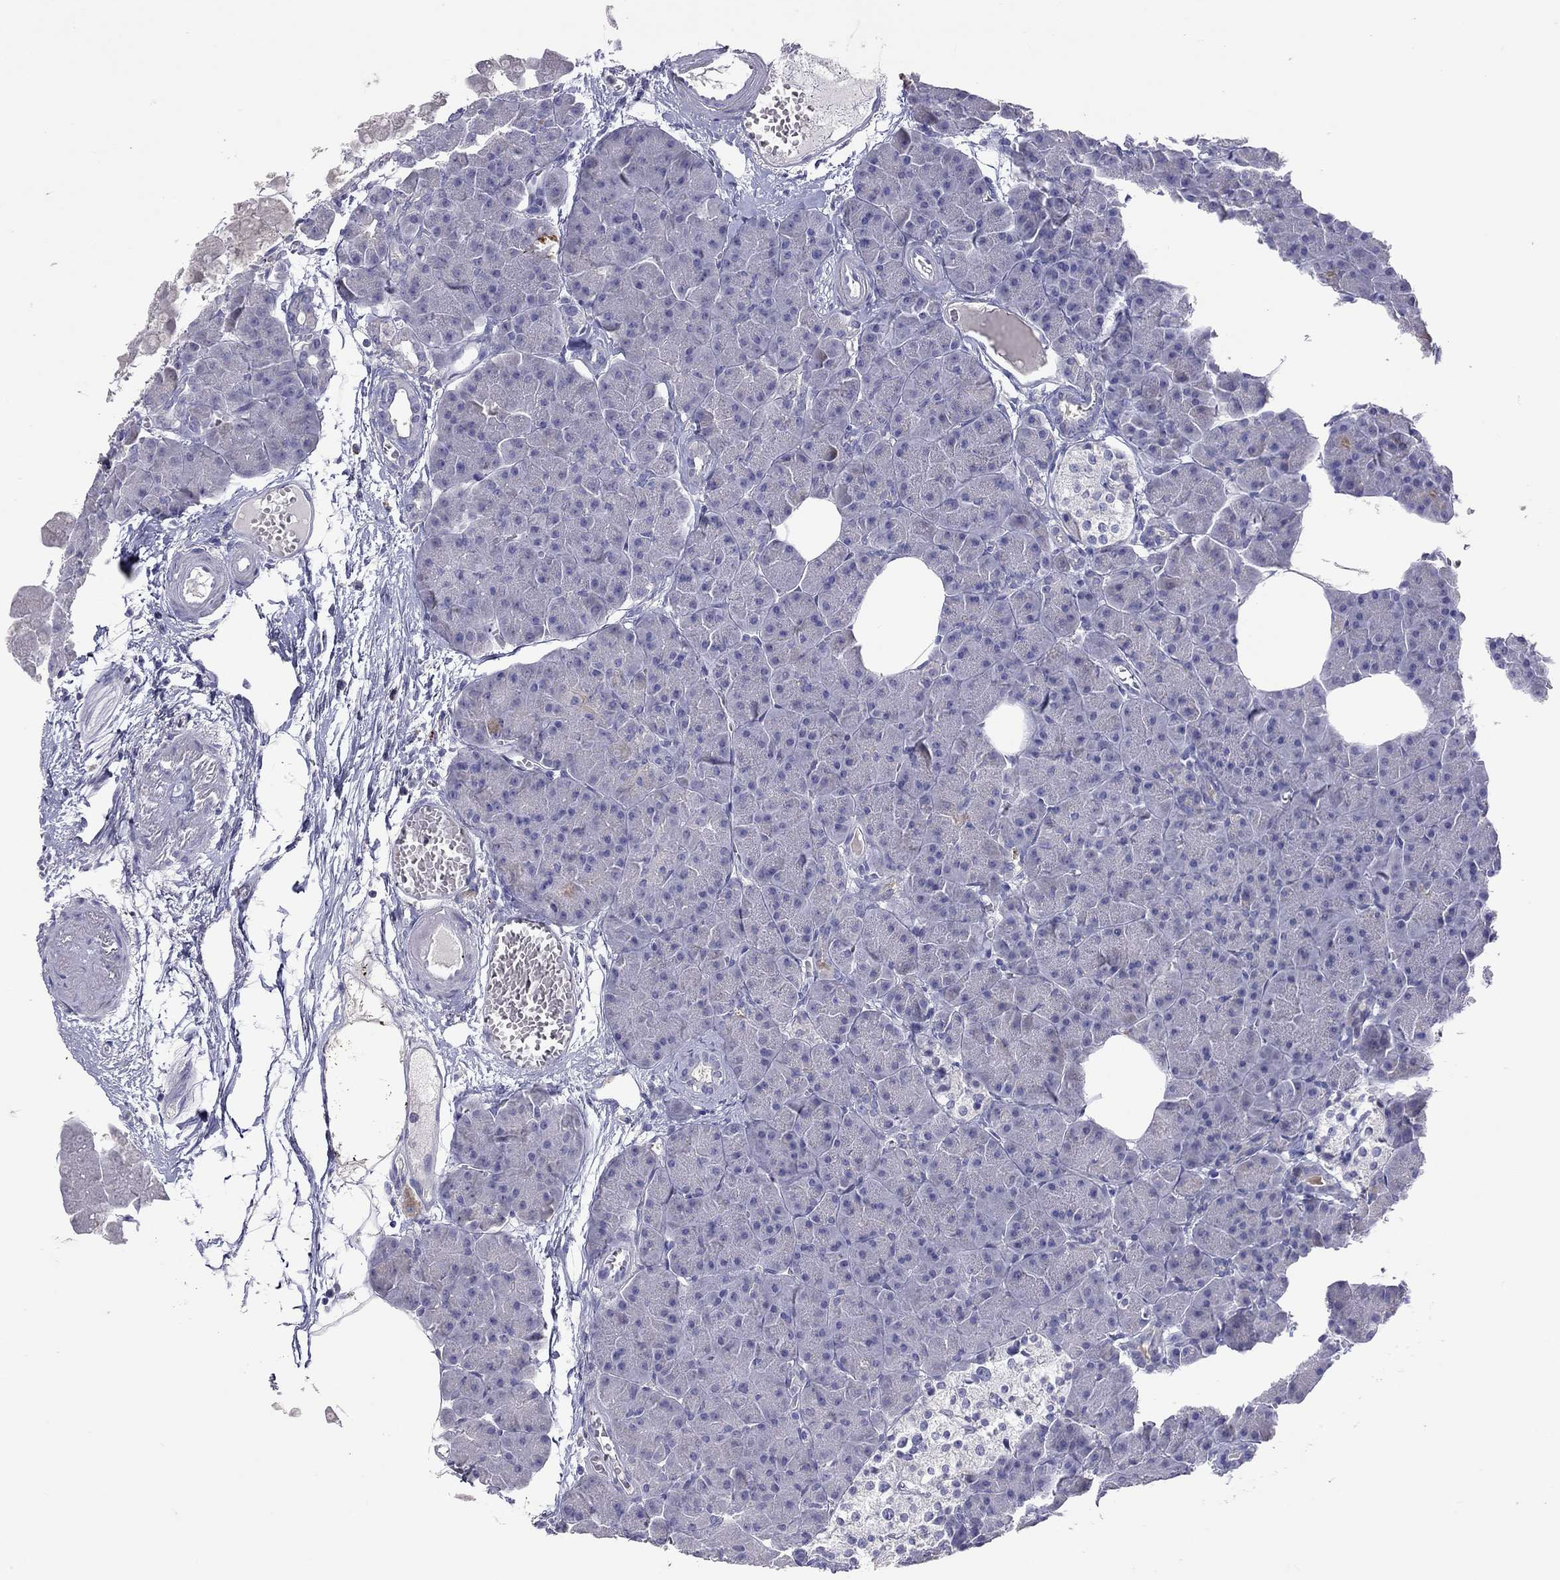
{"staining": {"intensity": "negative", "quantity": "none", "location": "none"}, "tissue": "pancreas", "cell_type": "Exocrine glandular cells", "image_type": "normal", "snomed": [{"axis": "morphology", "description": "Normal tissue, NOS"}, {"axis": "topography", "description": "Adipose tissue"}, {"axis": "topography", "description": "Pancreas"}, {"axis": "topography", "description": "Peripheral nerve tissue"}], "caption": "Immunohistochemistry of benign pancreas reveals no positivity in exocrine glandular cells. Brightfield microscopy of immunohistochemistry stained with DAB (3,3'-diaminobenzidine) (brown) and hematoxylin (blue), captured at high magnification.", "gene": "SLAMF1", "patient": {"sex": "female", "age": 58}}